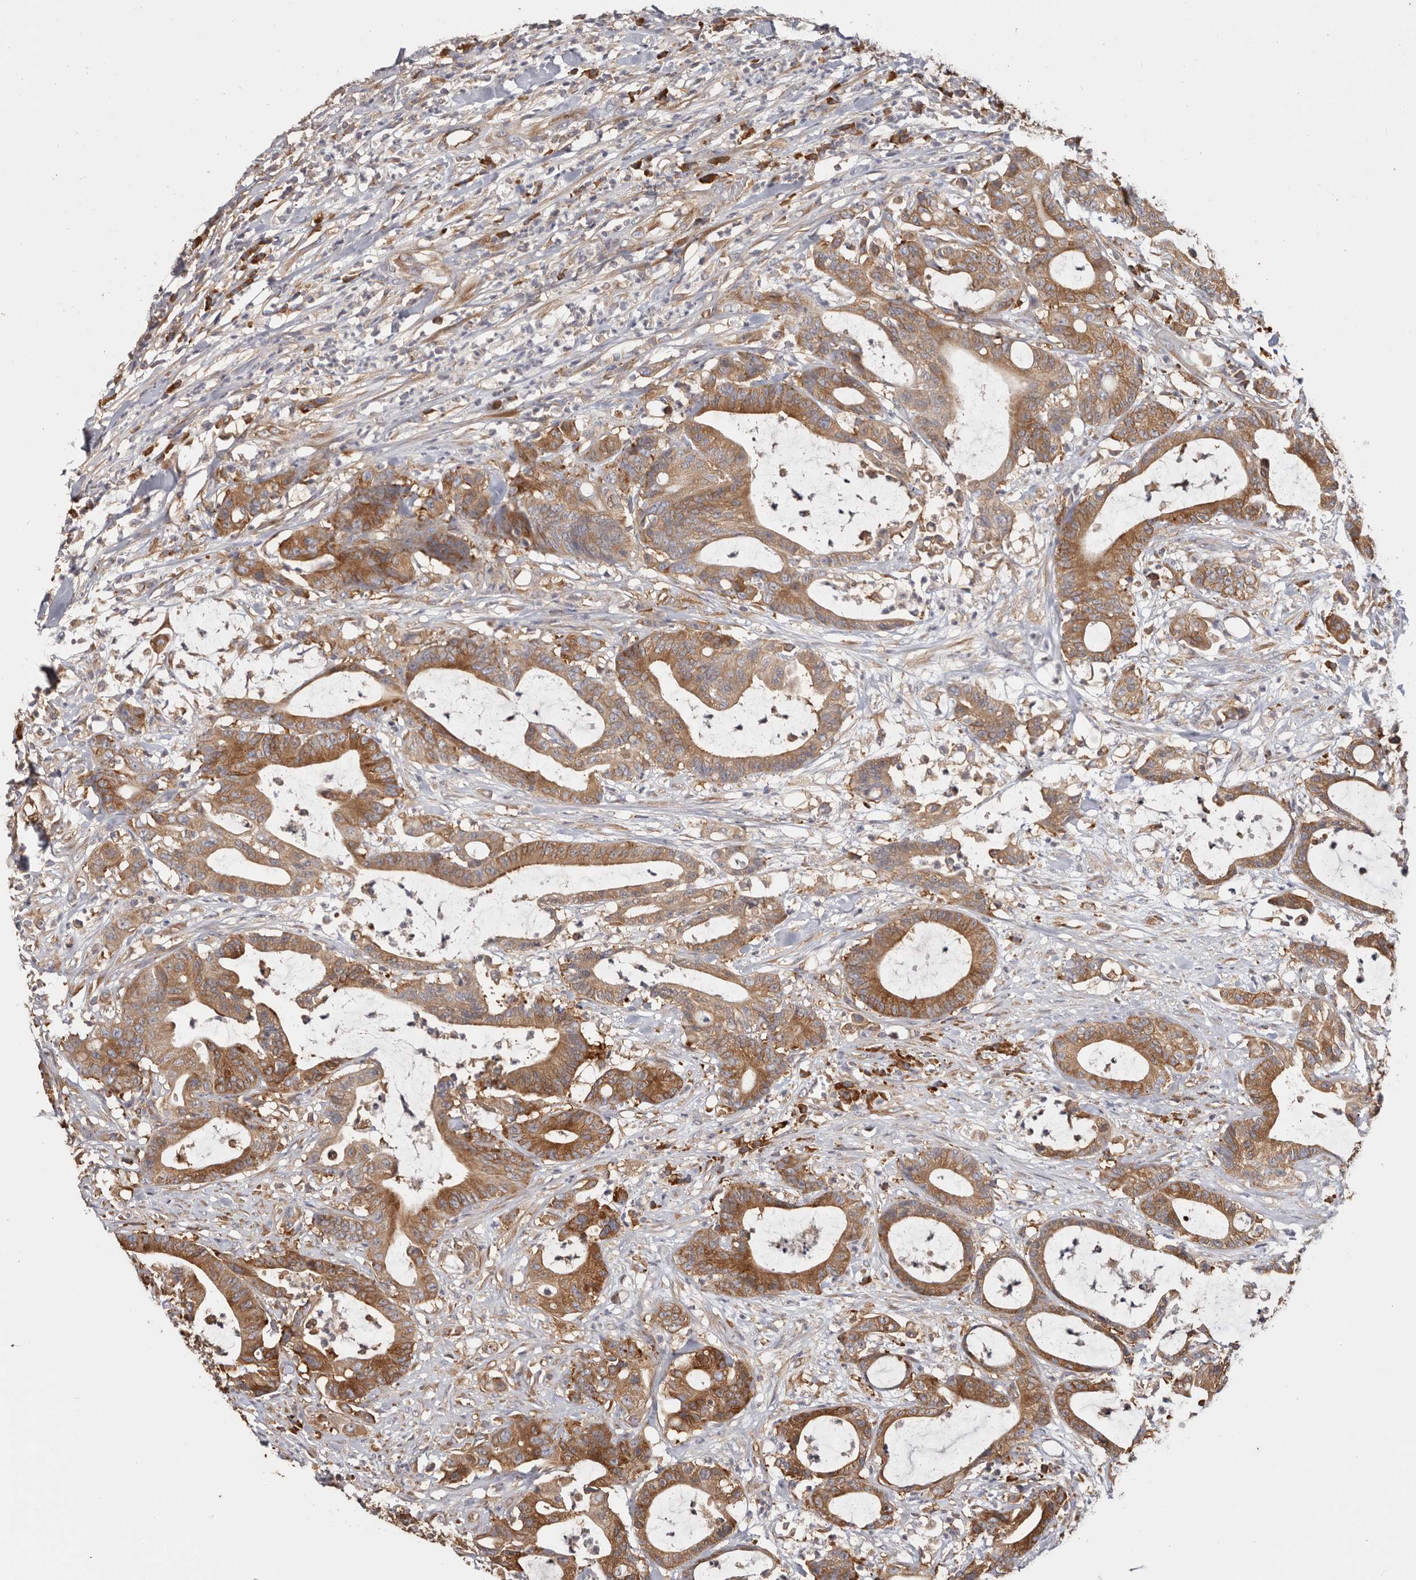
{"staining": {"intensity": "moderate", "quantity": ">75%", "location": "cytoplasmic/membranous"}, "tissue": "colorectal cancer", "cell_type": "Tumor cells", "image_type": "cancer", "snomed": [{"axis": "morphology", "description": "Adenocarcinoma, NOS"}, {"axis": "topography", "description": "Colon"}], "caption": "Tumor cells show medium levels of moderate cytoplasmic/membranous positivity in about >75% of cells in human colorectal cancer.", "gene": "EPRS1", "patient": {"sex": "female", "age": 84}}